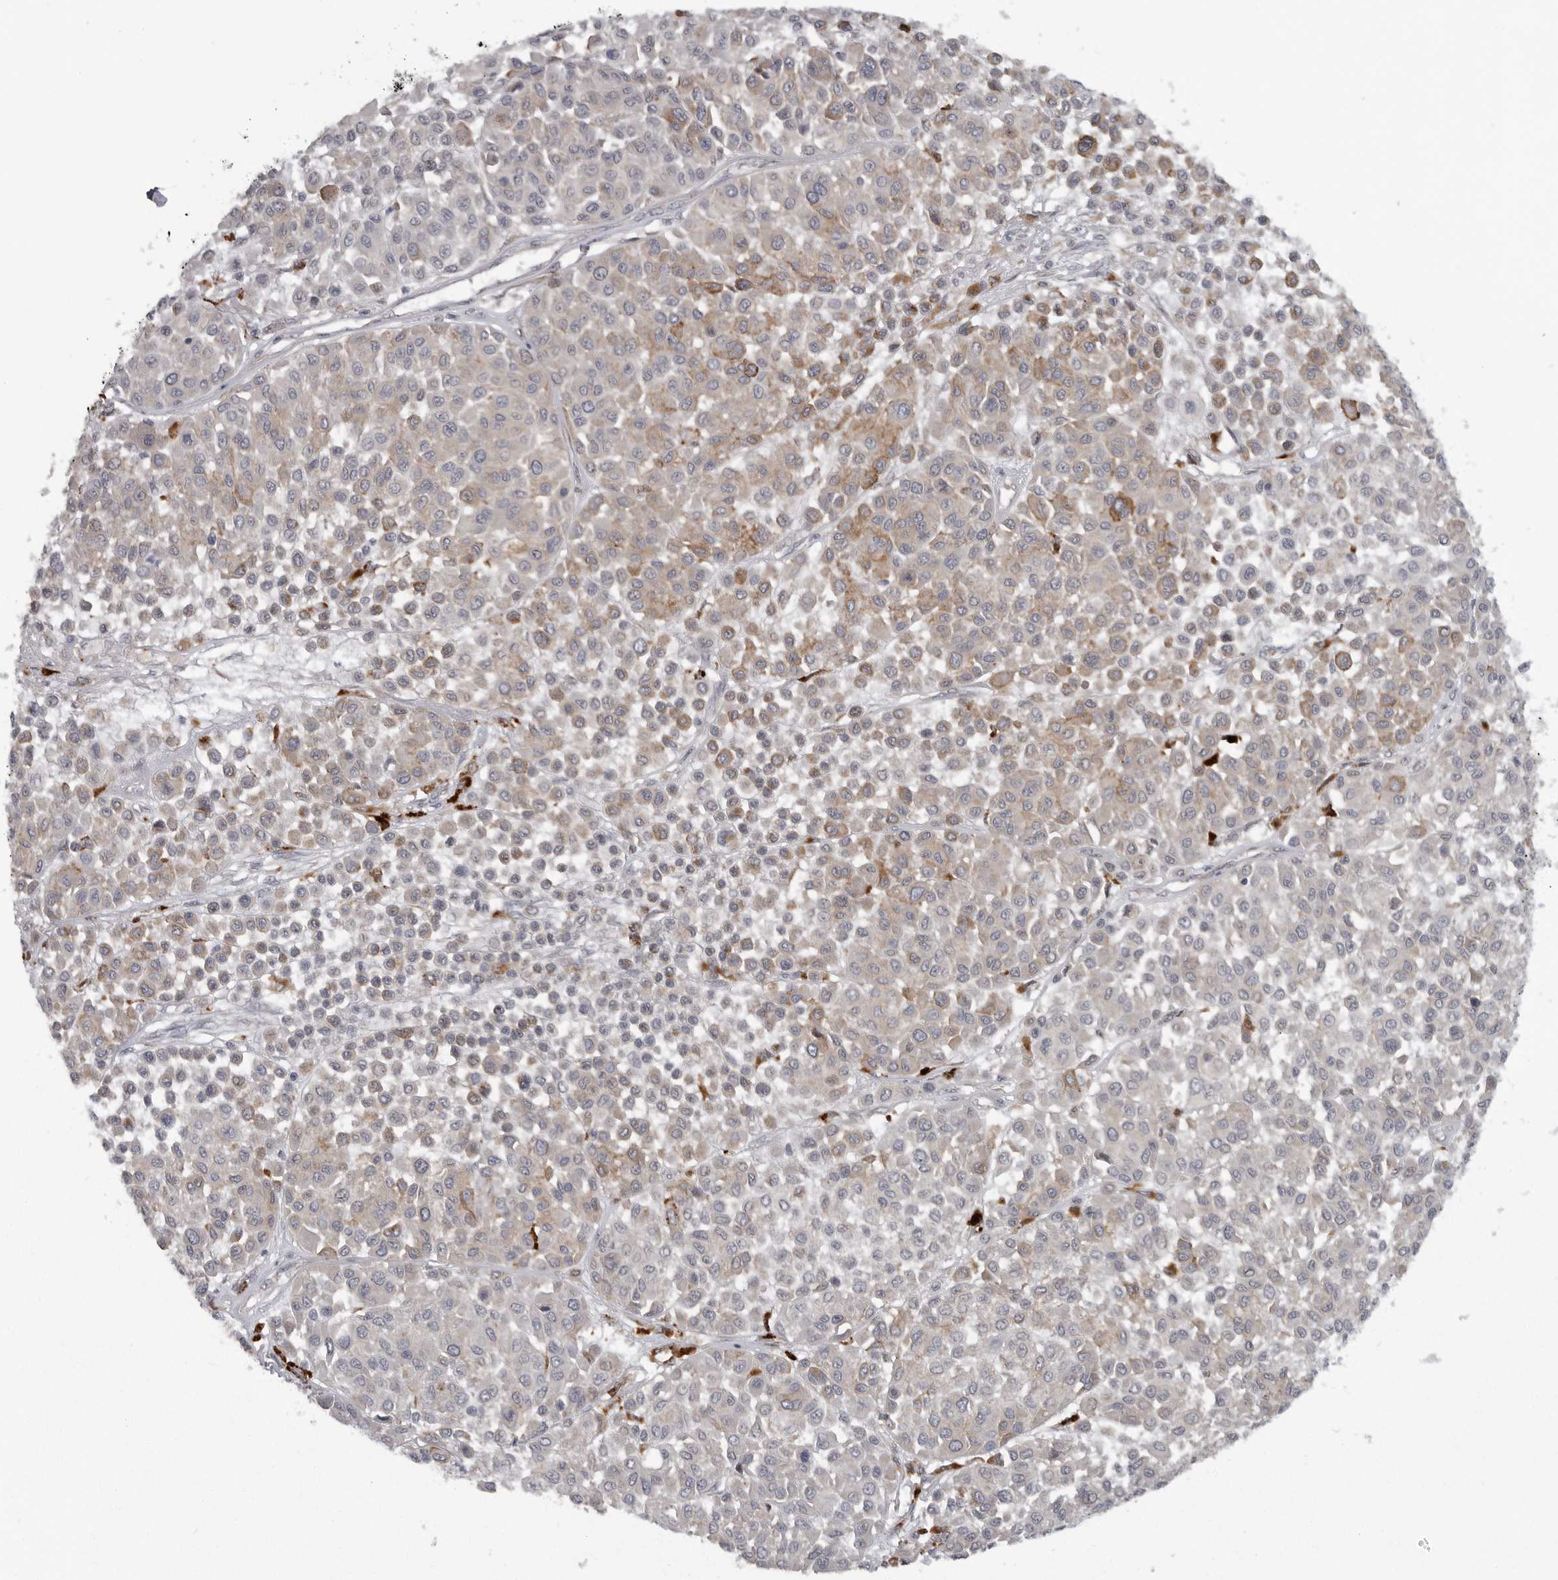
{"staining": {"intensity": "weak", "quantity": "<25%", "location": "cytoplasmic/membranous"}, "tissue": "melanoma", "cell_type": "Tumor cells", "image_type": "cancer", "snomed": [{"axis": "morphology", "description": "Malignant melanoma, Metastatic site"}, {"axis": "topography", "description": "Soft tissue"}], "caption": "Immunohistochemical staining of human malignant melanoma (metastatic site) reveals no significant staining in tumor cells.", "gene": "PPP1R9A", "patient": {"sex": "male", "age": 41}}